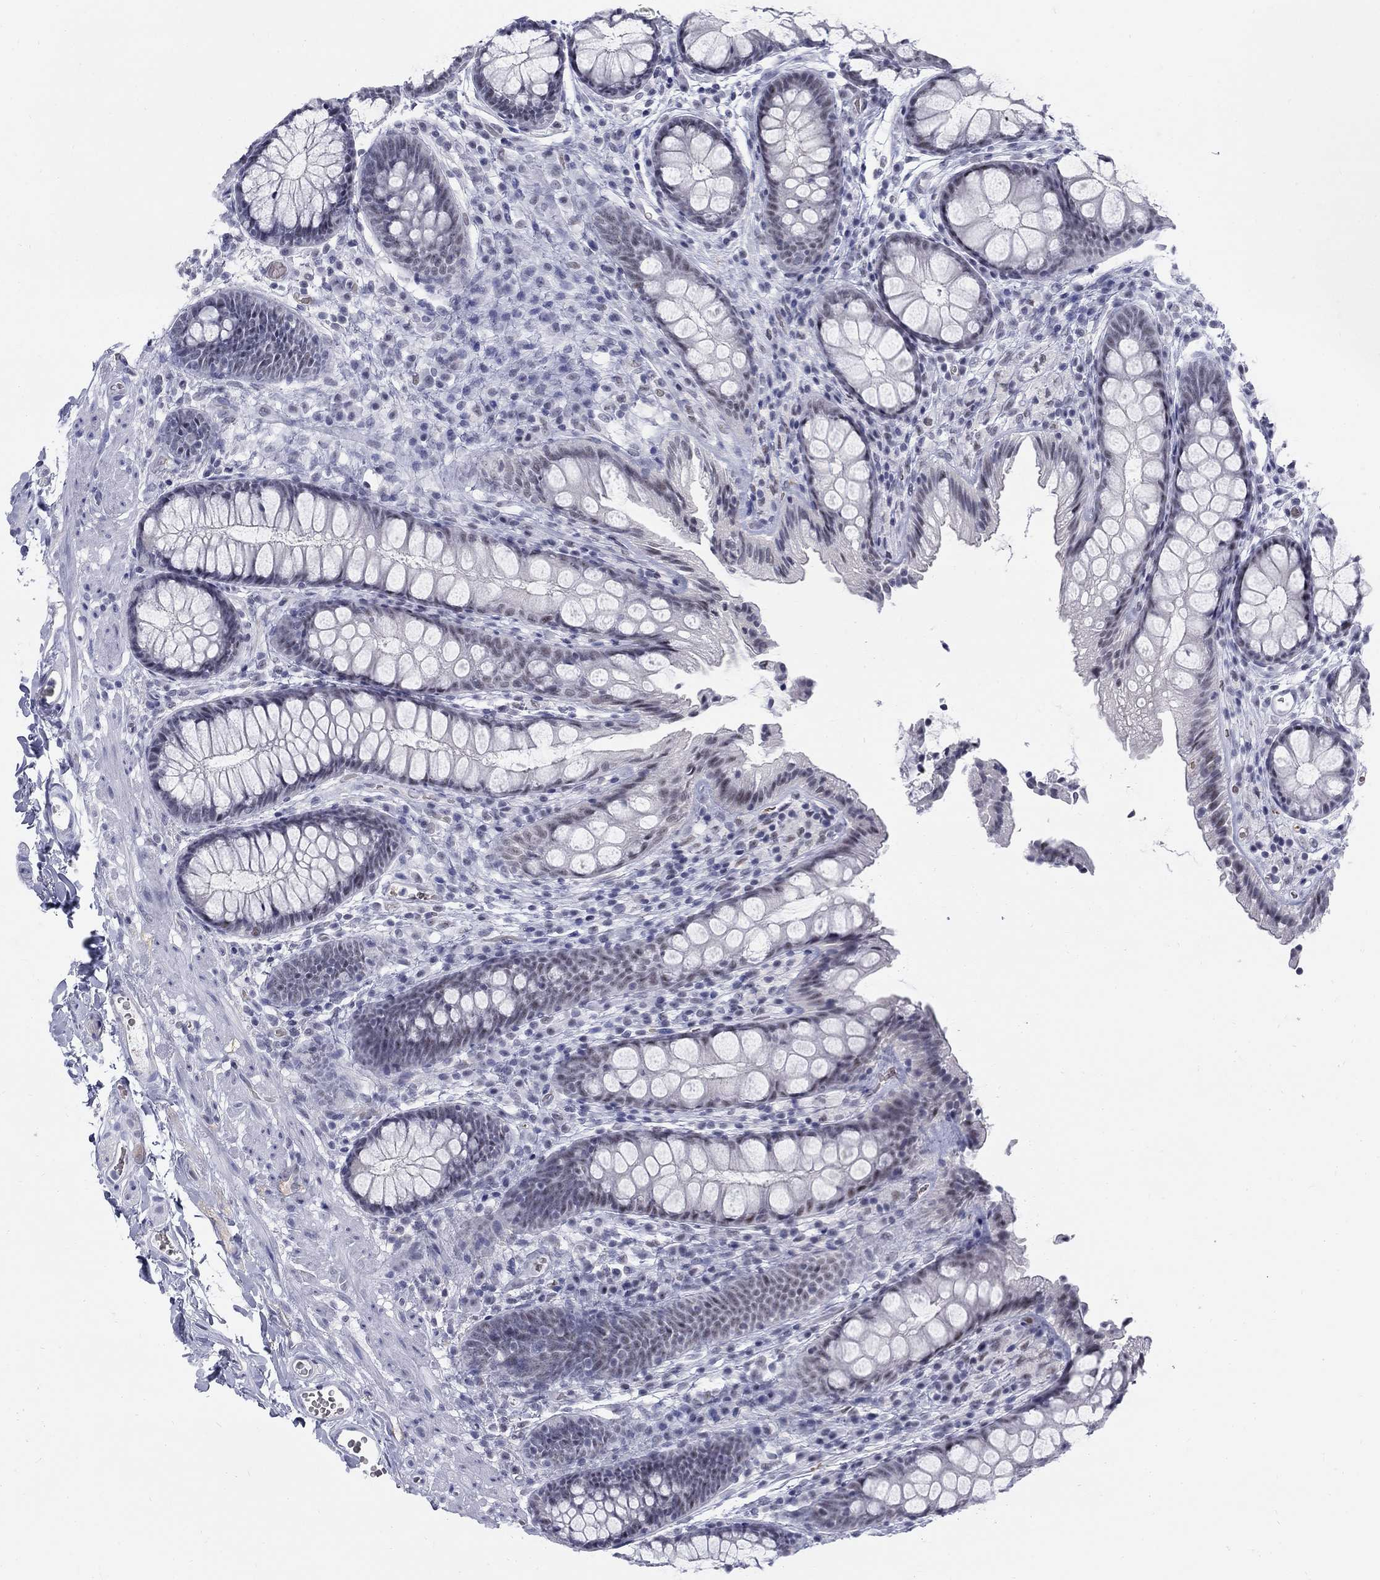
{"staining": {"intensity": "negative", "quantity": "none", "location": "none"}, "tissue": "colon", "cell_type": "Endothelial cells", "image_type": "normal", "snomed": [{"axis": "morphology", "description": "Normal tissue, NOS"}, {"axis": "topography", "description": "Colon"}], "caption": "A micrograph of human colon is negative for staining in endothelial cells. Nuclei are stained in blue.", "gene": "DMTN", "patient": {"sex": "female", "age": 86}}